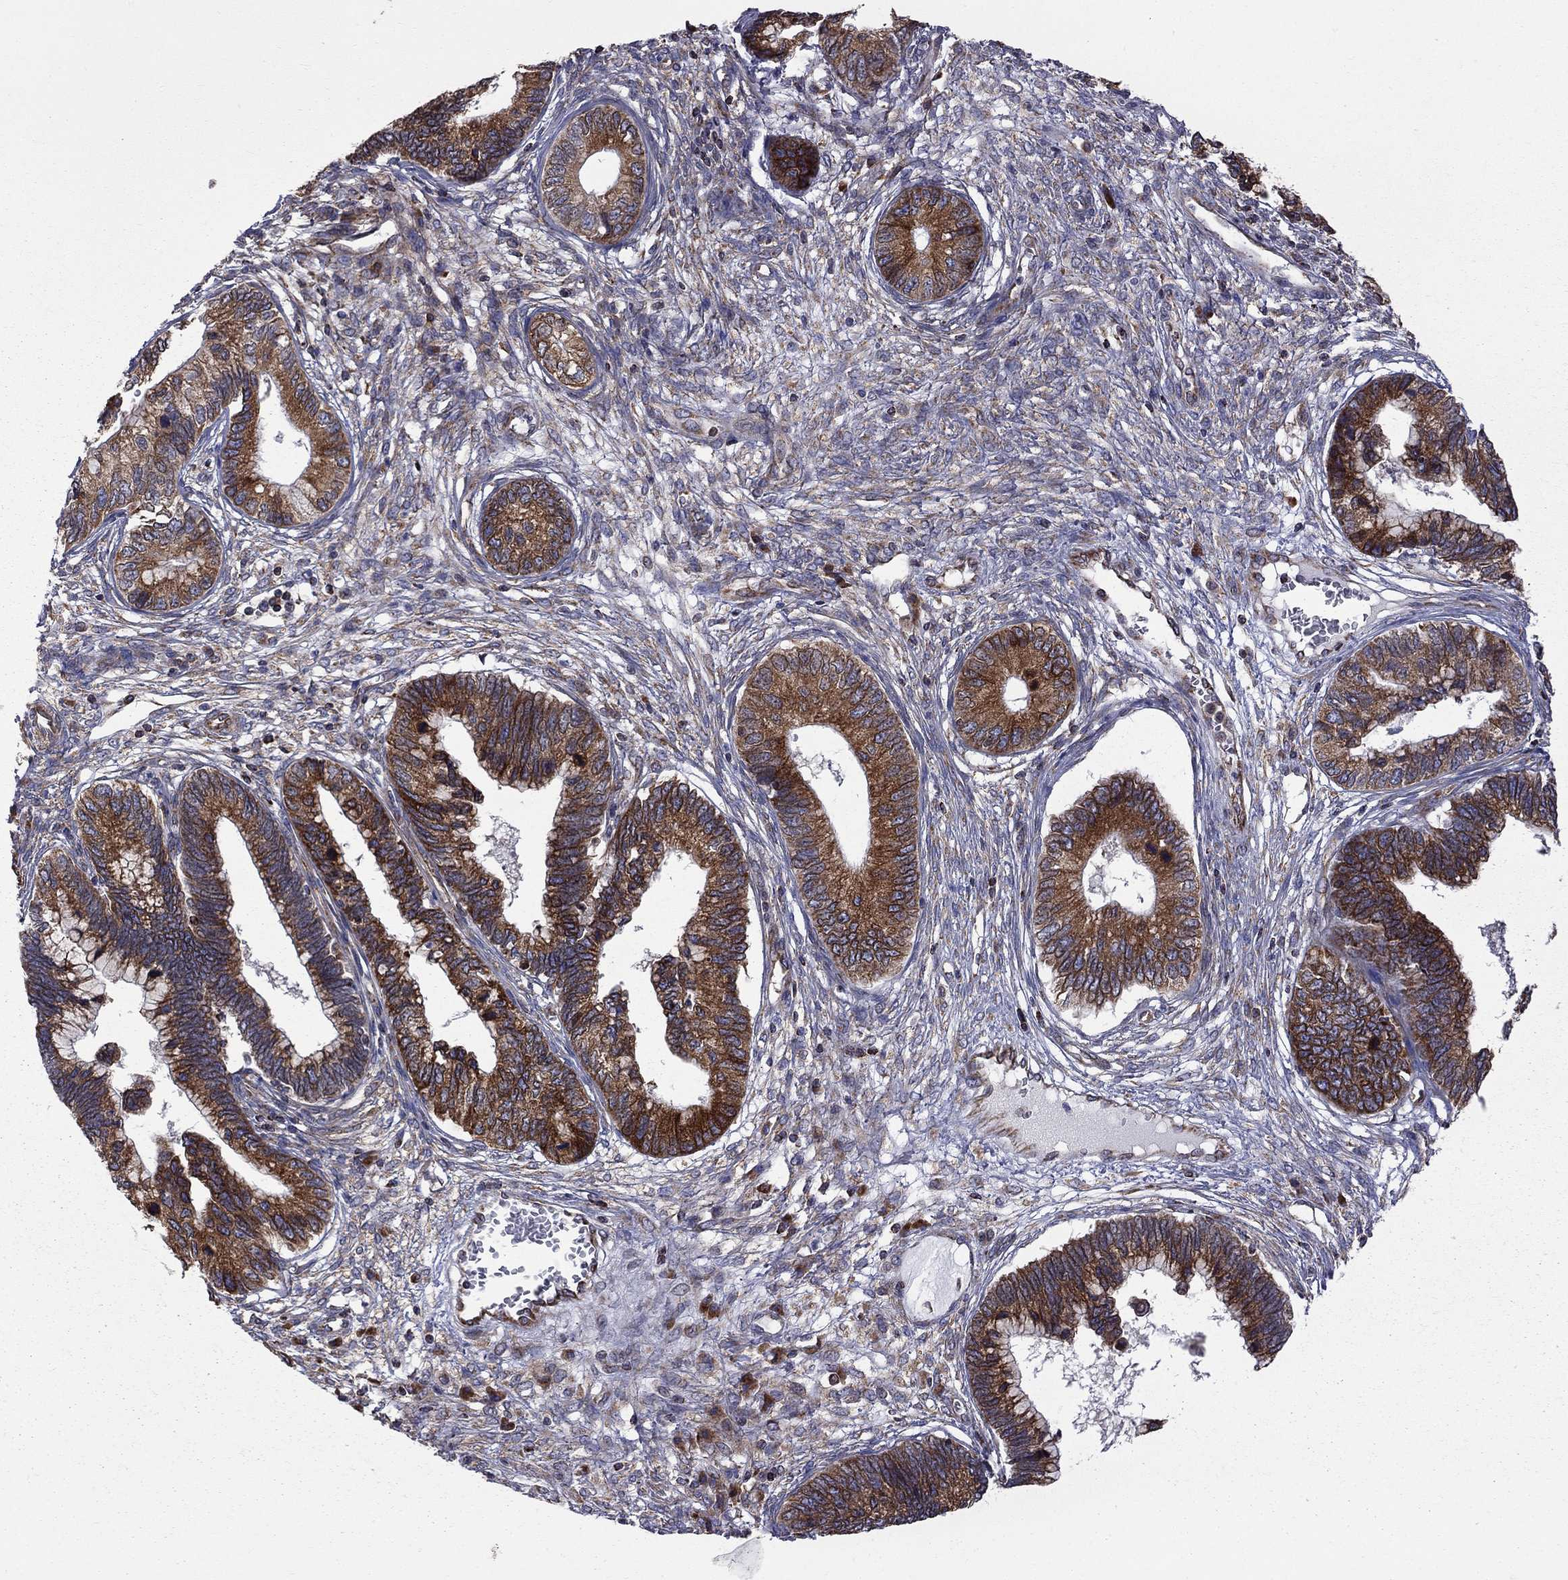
{"staining": {"intensity": "strong", "quantity": "25%-75%", "location": "cytoplasmic/membranous"}, "tissue": "cervical cancer", "cell_type": "Tumor cells", "image_type": "cancer", "snomed": [{"axis": "morphology", "description": "Adenocarcinoma, NOS"}, {"axis": "topography", "description": "Cervix"}], "caption": "Adenocarcinoma (cervical) was stained to show a protein in brown. There is high levels of strong cytoplasmic/membranous expression in about 25%-75% of tumor cells.", "gene": "CLPTM1", "patient": {"sex": "female", "age": 44}}